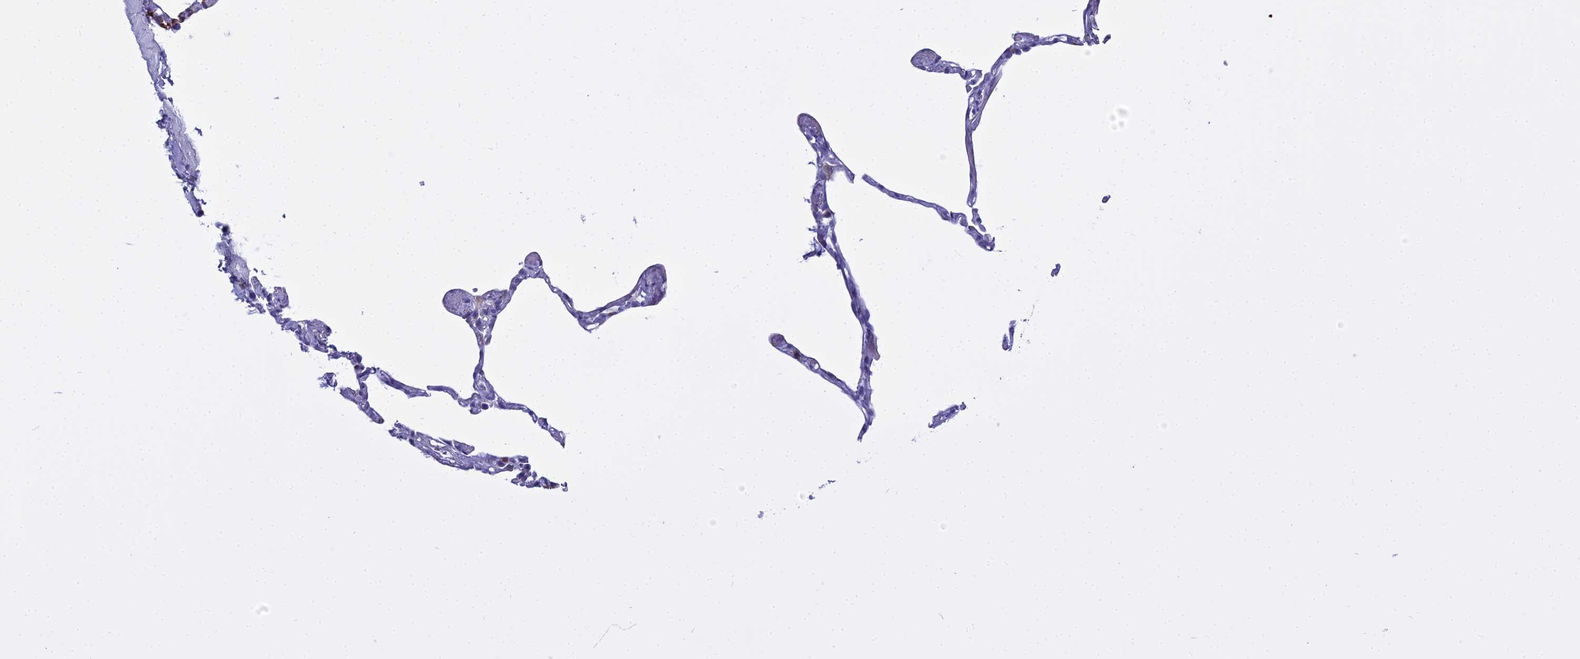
{"staining": {"intensity": "negative", "quantity": "none", "location": "none"}, "tissue": "lung", "cell_type": "Alveolar cells", "image_type": "normal", "snomed": [{"axis": "morphology", "description": "Normal tissue, NOS"}, {"axis": "topography", "description": "Lung"}], "caption": "There is no significant staining in alveolar cells of lung. (Brightfield microscopy of DAB (3,3'-diaminobenzidine) IHC at high magnification).", "gene": "CD5", "patient": {"sex": "male", "age": 65}}